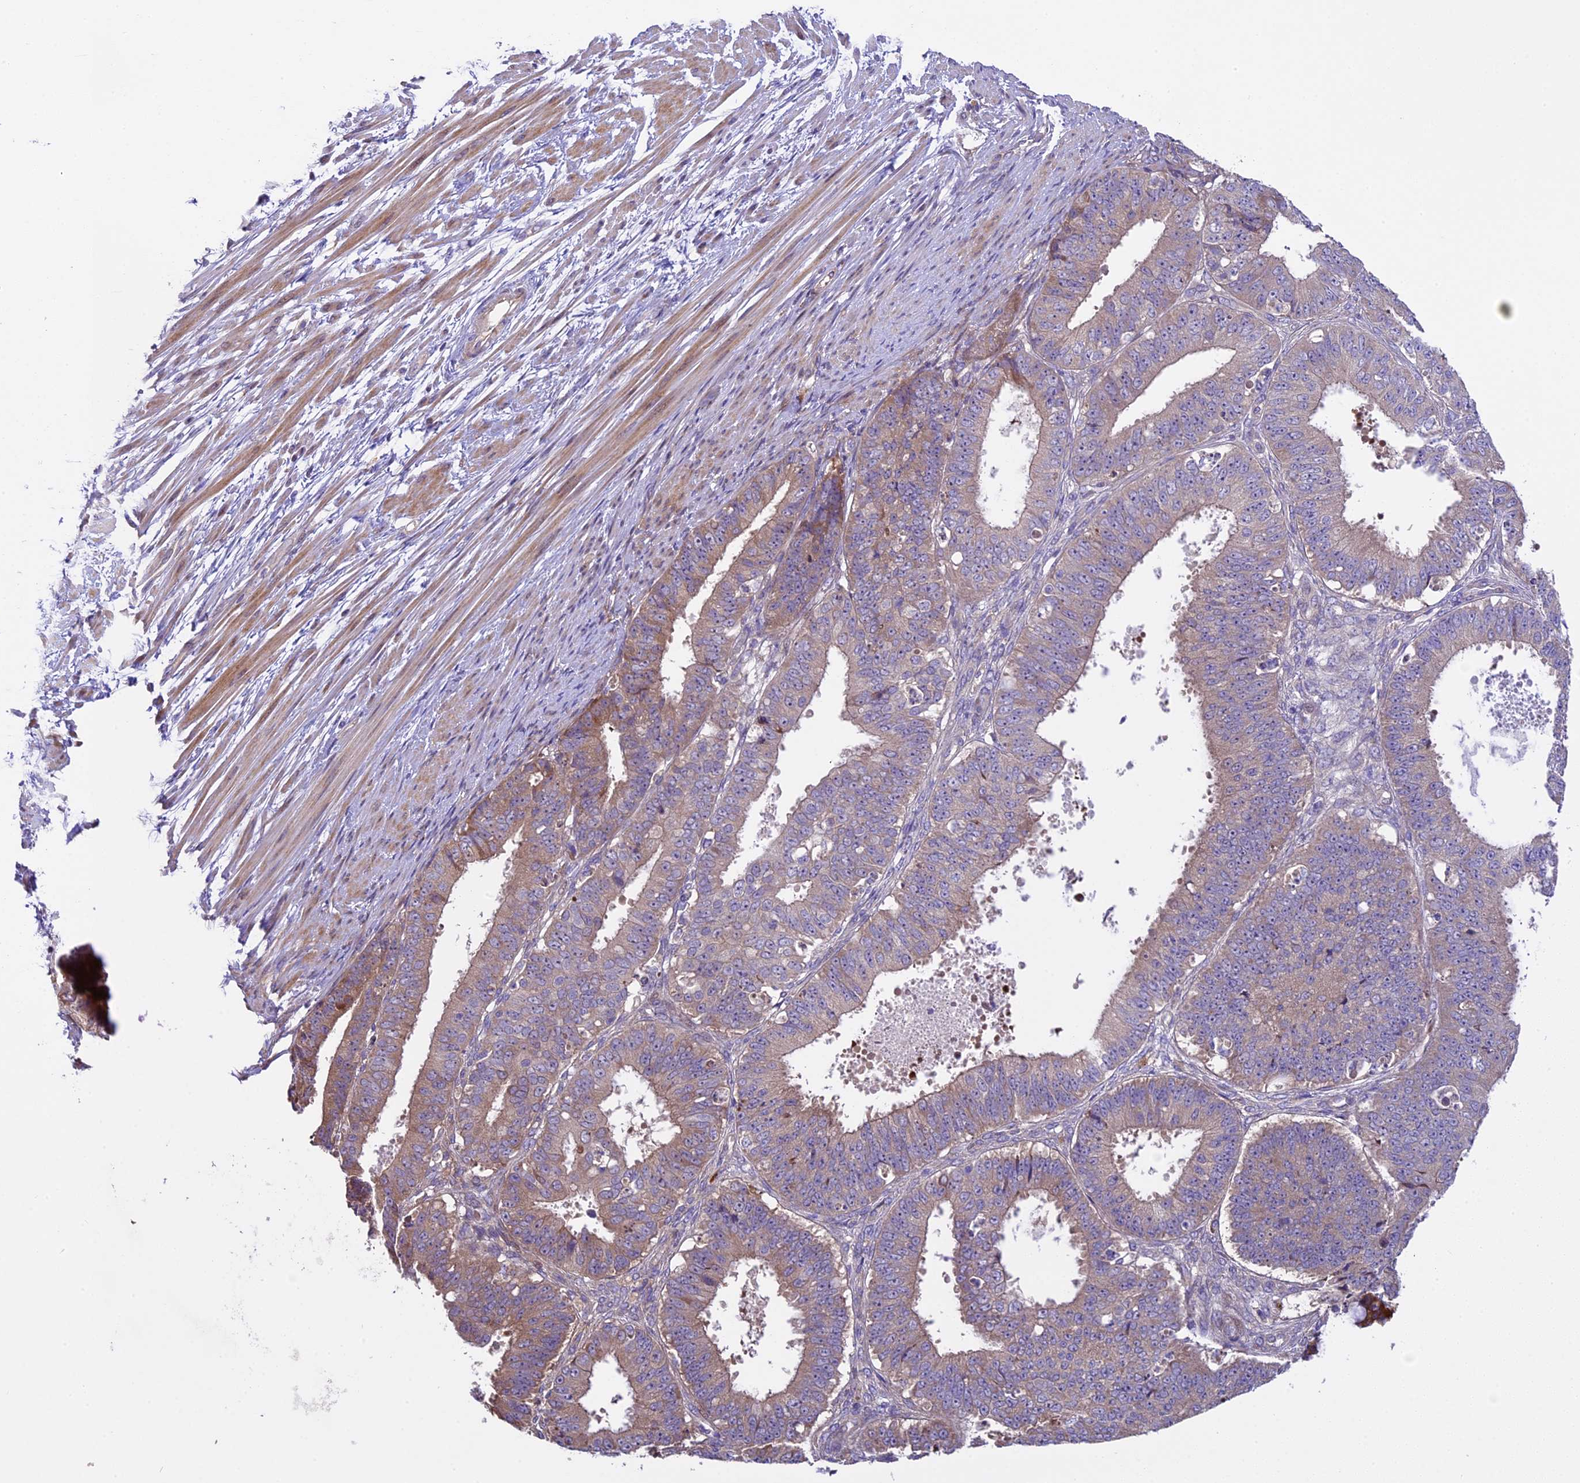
{"staining": {"intensity": "weak", "quantity": "25%-75%", "location": "cytoplasmic/membranous"}, "tissue": "ovarian cancer", "cell_type": "Tumor cells", "image_type": "cancer", "snomed": [{"axis": "morphology", "description": "Carcinoma, endometroid"}, {"axis": "topography", "description": "Appendix"}, {"axis": "topography", "description": "Ovary"}], "caption": "Immunohistochemistry (IHC) micrograph of endometroid carcinoma (ovarian) stained for a protein (brown), which exhibits low levels of weak cytoplasmic/membranous staining in approximately 25%-75% of tumor cells.", "gene": "SPIRE1", "patient": {"sex": "female", "age": 42}}